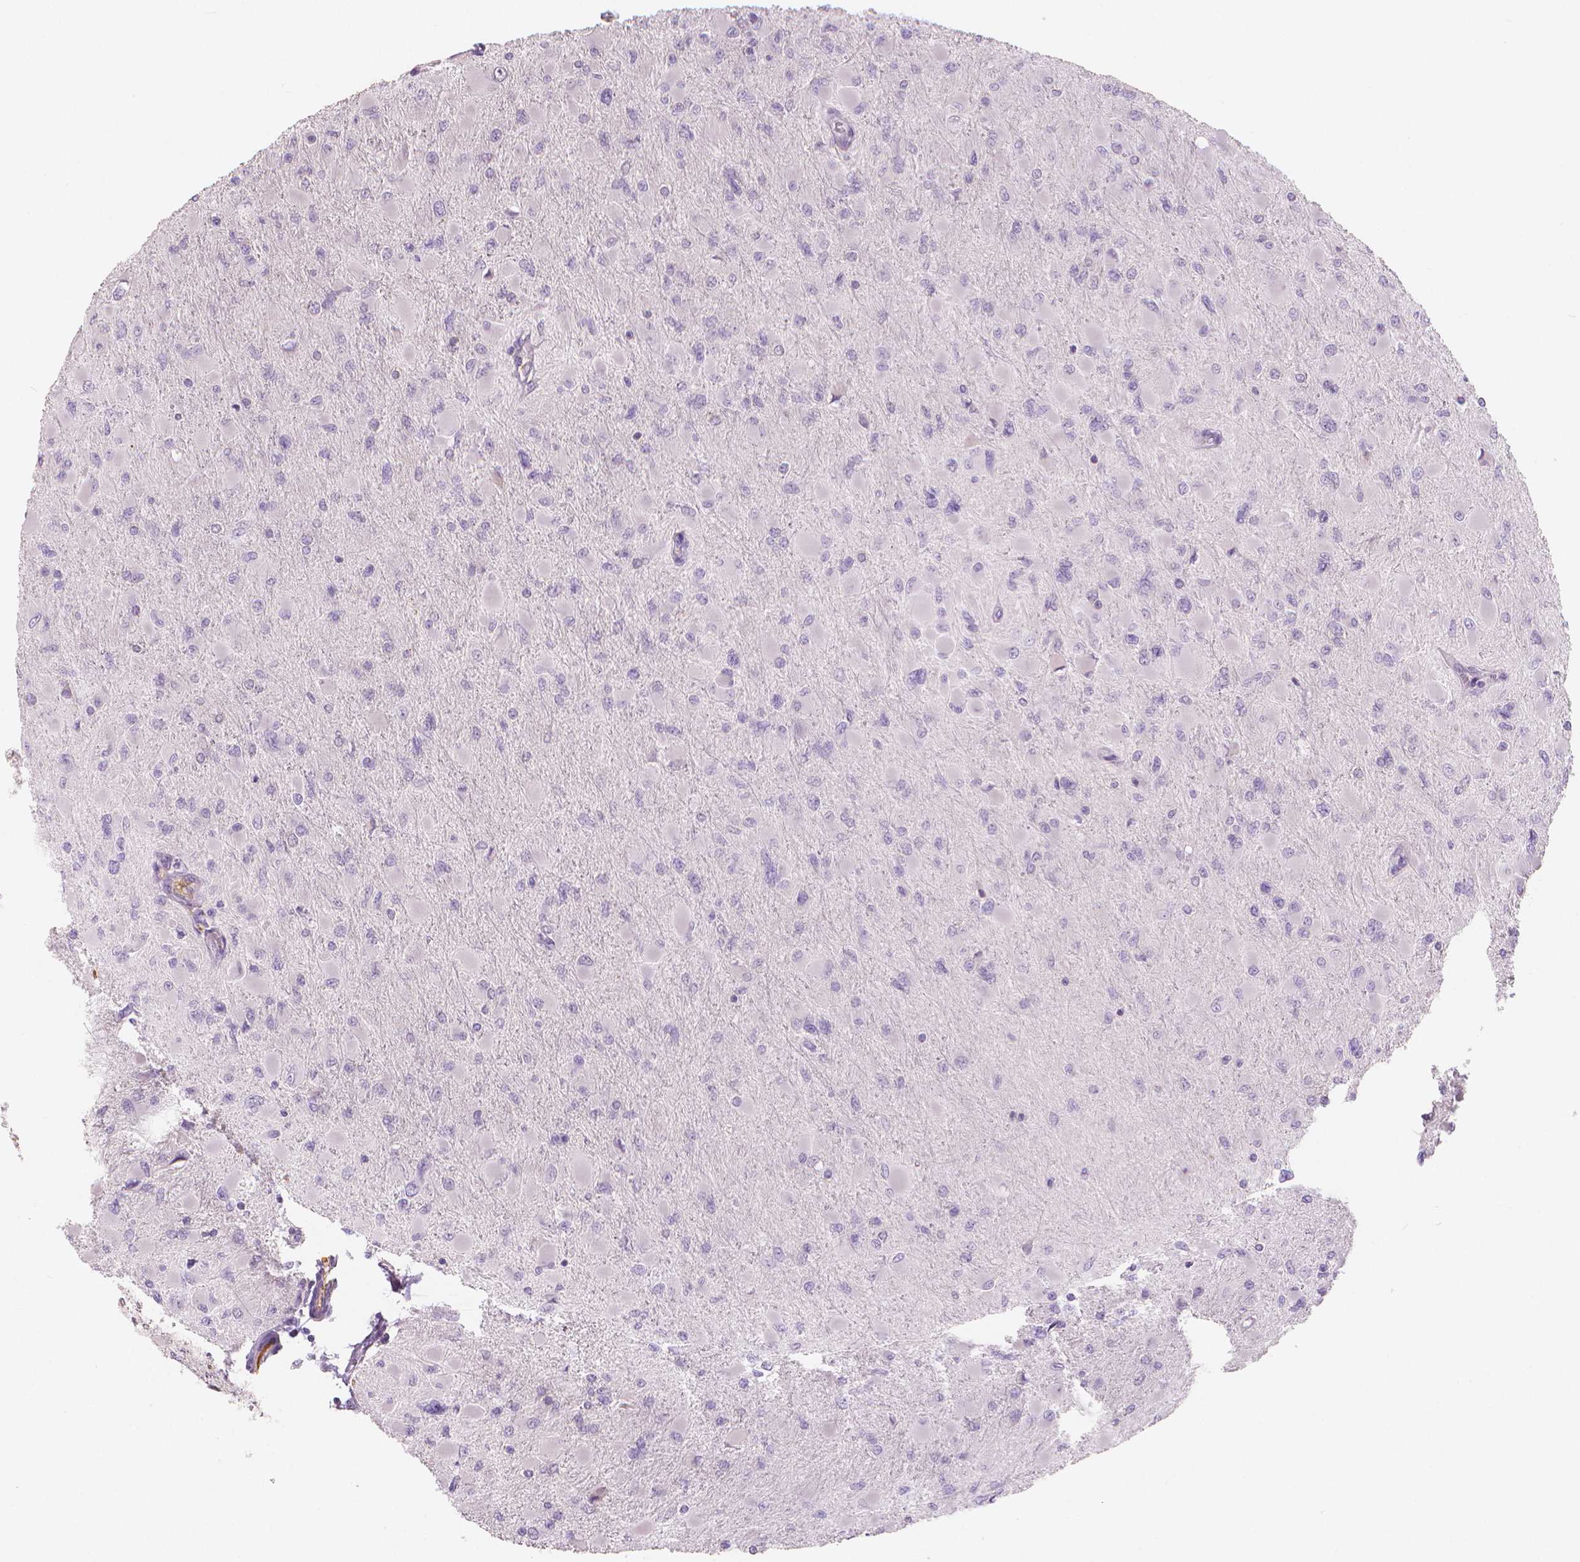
{"staining": {"intensity": "negative", "quantity": "none", "location": "none"}, "tissue": "glioma", "cell_type": "Tumor cells", "image_type": "cancer", "snomed": [{"axis": "morphology", "description": "Glioma, malignant, High grade"}, {"axis": "topography", "description": "Cerebral cortex"}], "caption": "This is a histopathology image of immunohistochemistry staining of malignant high-grade glioma, which shows no staining in tumor cells.", "gene": "APOA4", "patient": {"sex": "female", "age": 36}}